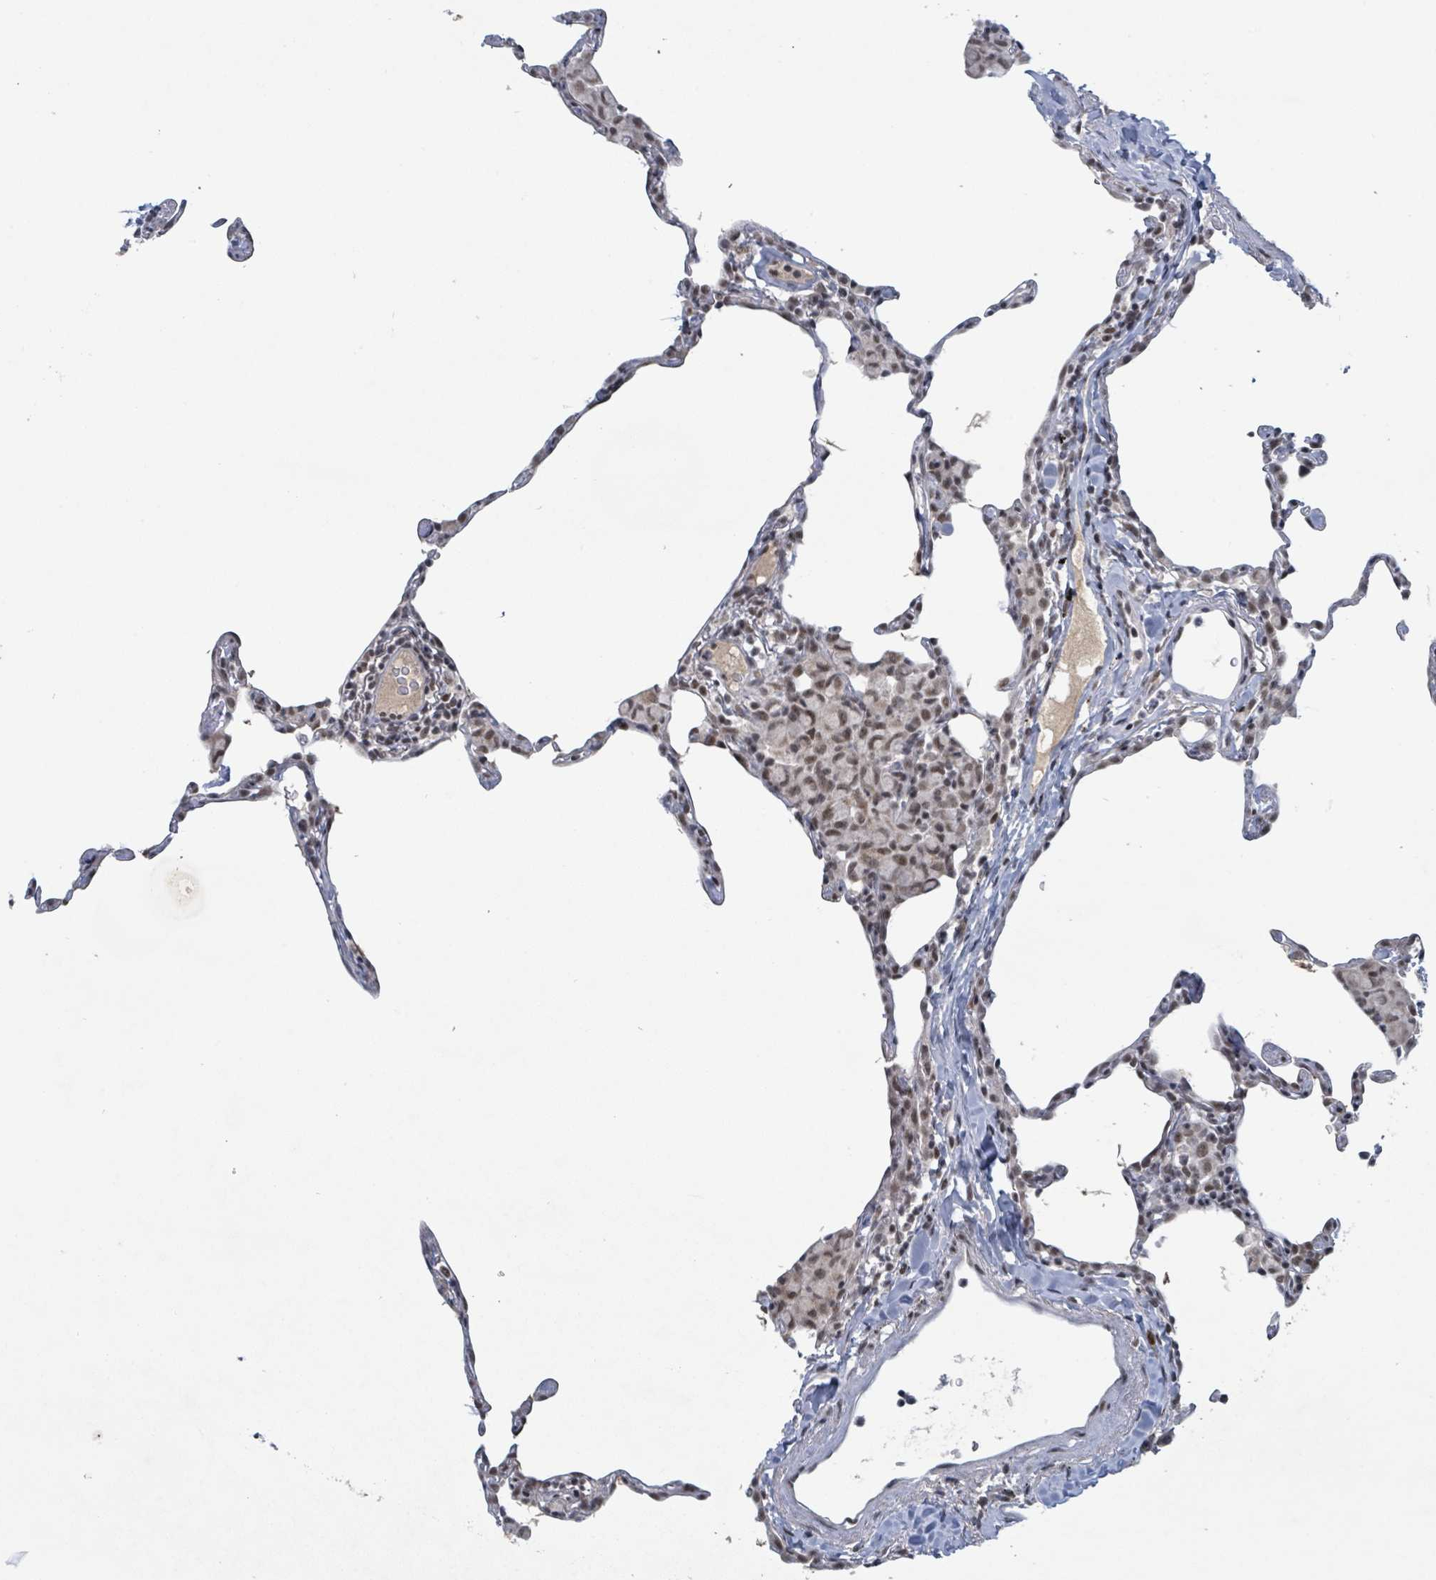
{"staining": {"intensity": "negative", "quantity": "none", "location": "none"}, "tissue": "lung", "cell_type": "Alveolar cells", "image_type": "normal", "snomed": [{"axis": "morphology", "description": "Normal tissue, NOS"}, {"axis": "topography", "description": "Lung"}], "caption": "Immunohistochemistry image of unremarkable lung: lung stained with DAB shows no significant protein expression in alveolar cells. (Immunohistochemistry, brightfield microscopy, high magnification).", "gene": "BANP", "patient": {"sex": "female", "age": 57}}